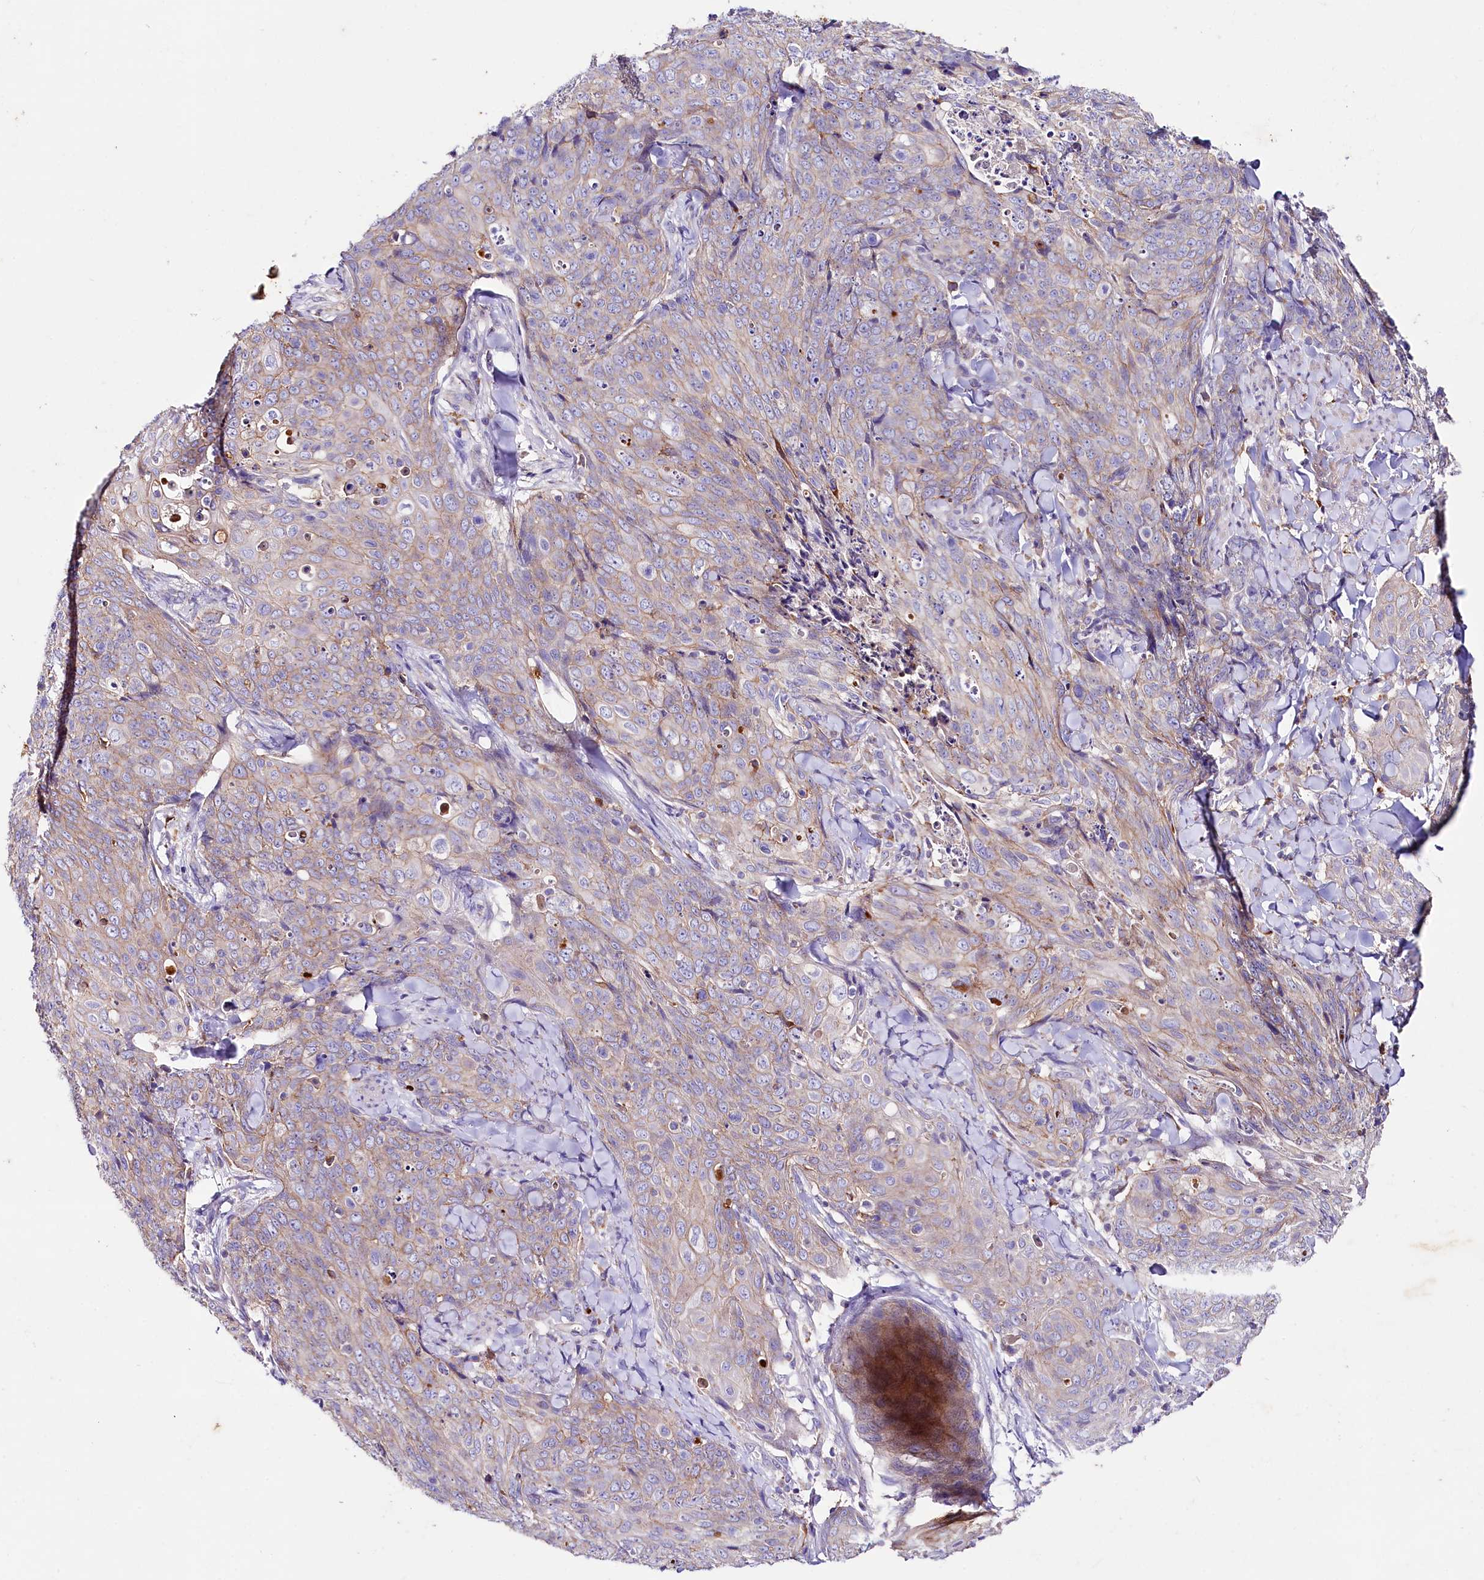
{"staining": {"intensity": "moderate", "quantity": "<25%", "location": "cytoplasmic/membranous"}, "tissue": "skin cancer", "cell_type": "Tumor cells", "image_type": "cancer", "snomed": [{"axis": "morphology", "description": "Squamous cell carcinoma, NOS"}, {"axis": "topography", "description": "Skin"}, {"axis": "topography", "description": "Vulva"}], "caption": "IHC histopathology image of neoplastic tissue: skin cancer (squamous cell carcinoma) stained using immunohistochemistry (IHC) displays low levels of moderate protein expression localized specifically in the cytoplasmic/membranous of tumor cells, appearing as a cytoplasmic/membranous brown color.", "gene": "SACM1L", "patient": {"sex": "female", "age": 85}}